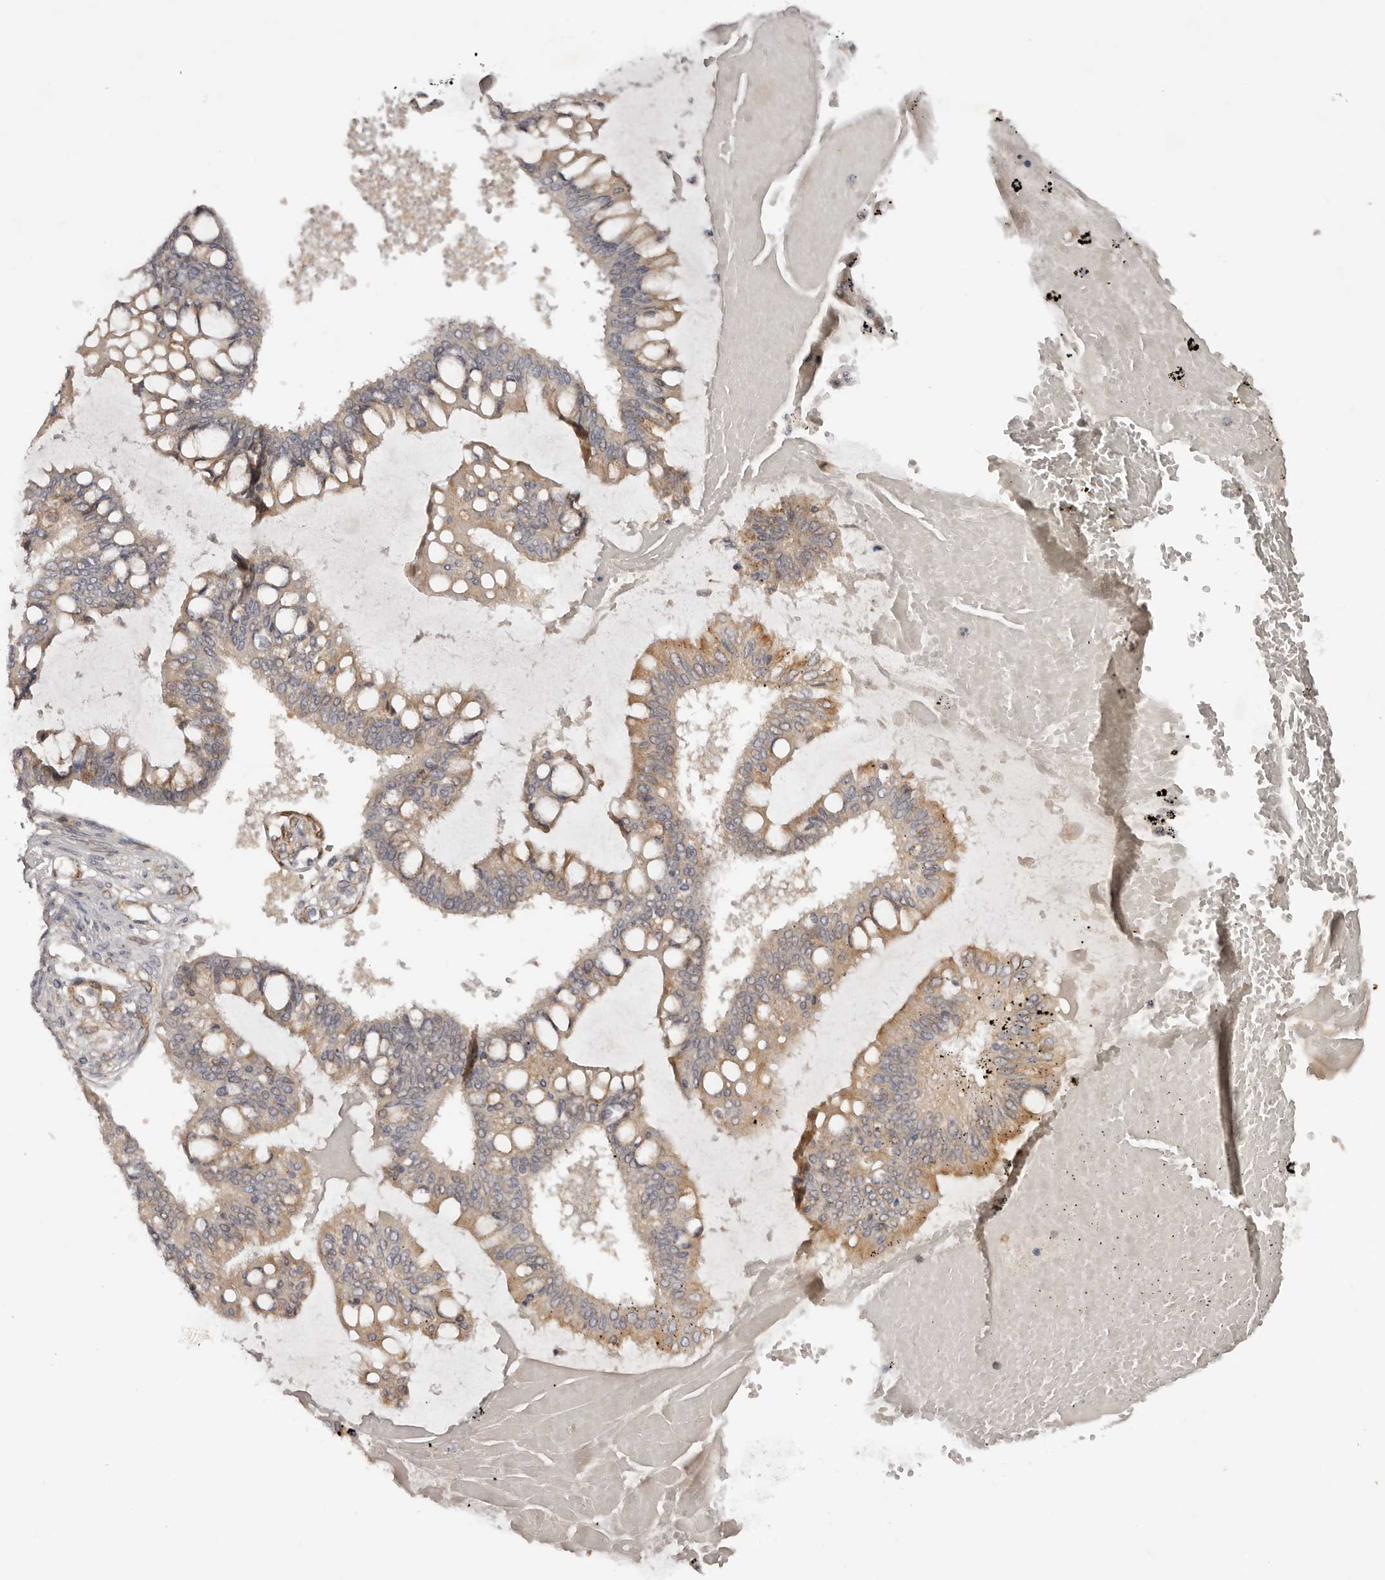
{"staining": {"intensity": "moderate", "quantity": "25%-75%", "location": "cytoplasmic/membranous"}, "tissue": "ovarian cancer", "cell_type": "Tumor cells", "image_type": "cancer", "snomed": [{"axis": "morphology", "description": "Cystadenocarcinoma, mucinous, NOS"}, {"axis": "topography", "description": "Ovary"}], "caption": "This micrograph shows ovarian cancer stained with immunohistochemistry to label a protein in brown. The cytoplasmic/membranous of tumor cells show moderate positivity for the protein. Nuclei are counter-stained blue.", "gene": "MICAL2", "patient": {"sex": "female", "age": 73}}